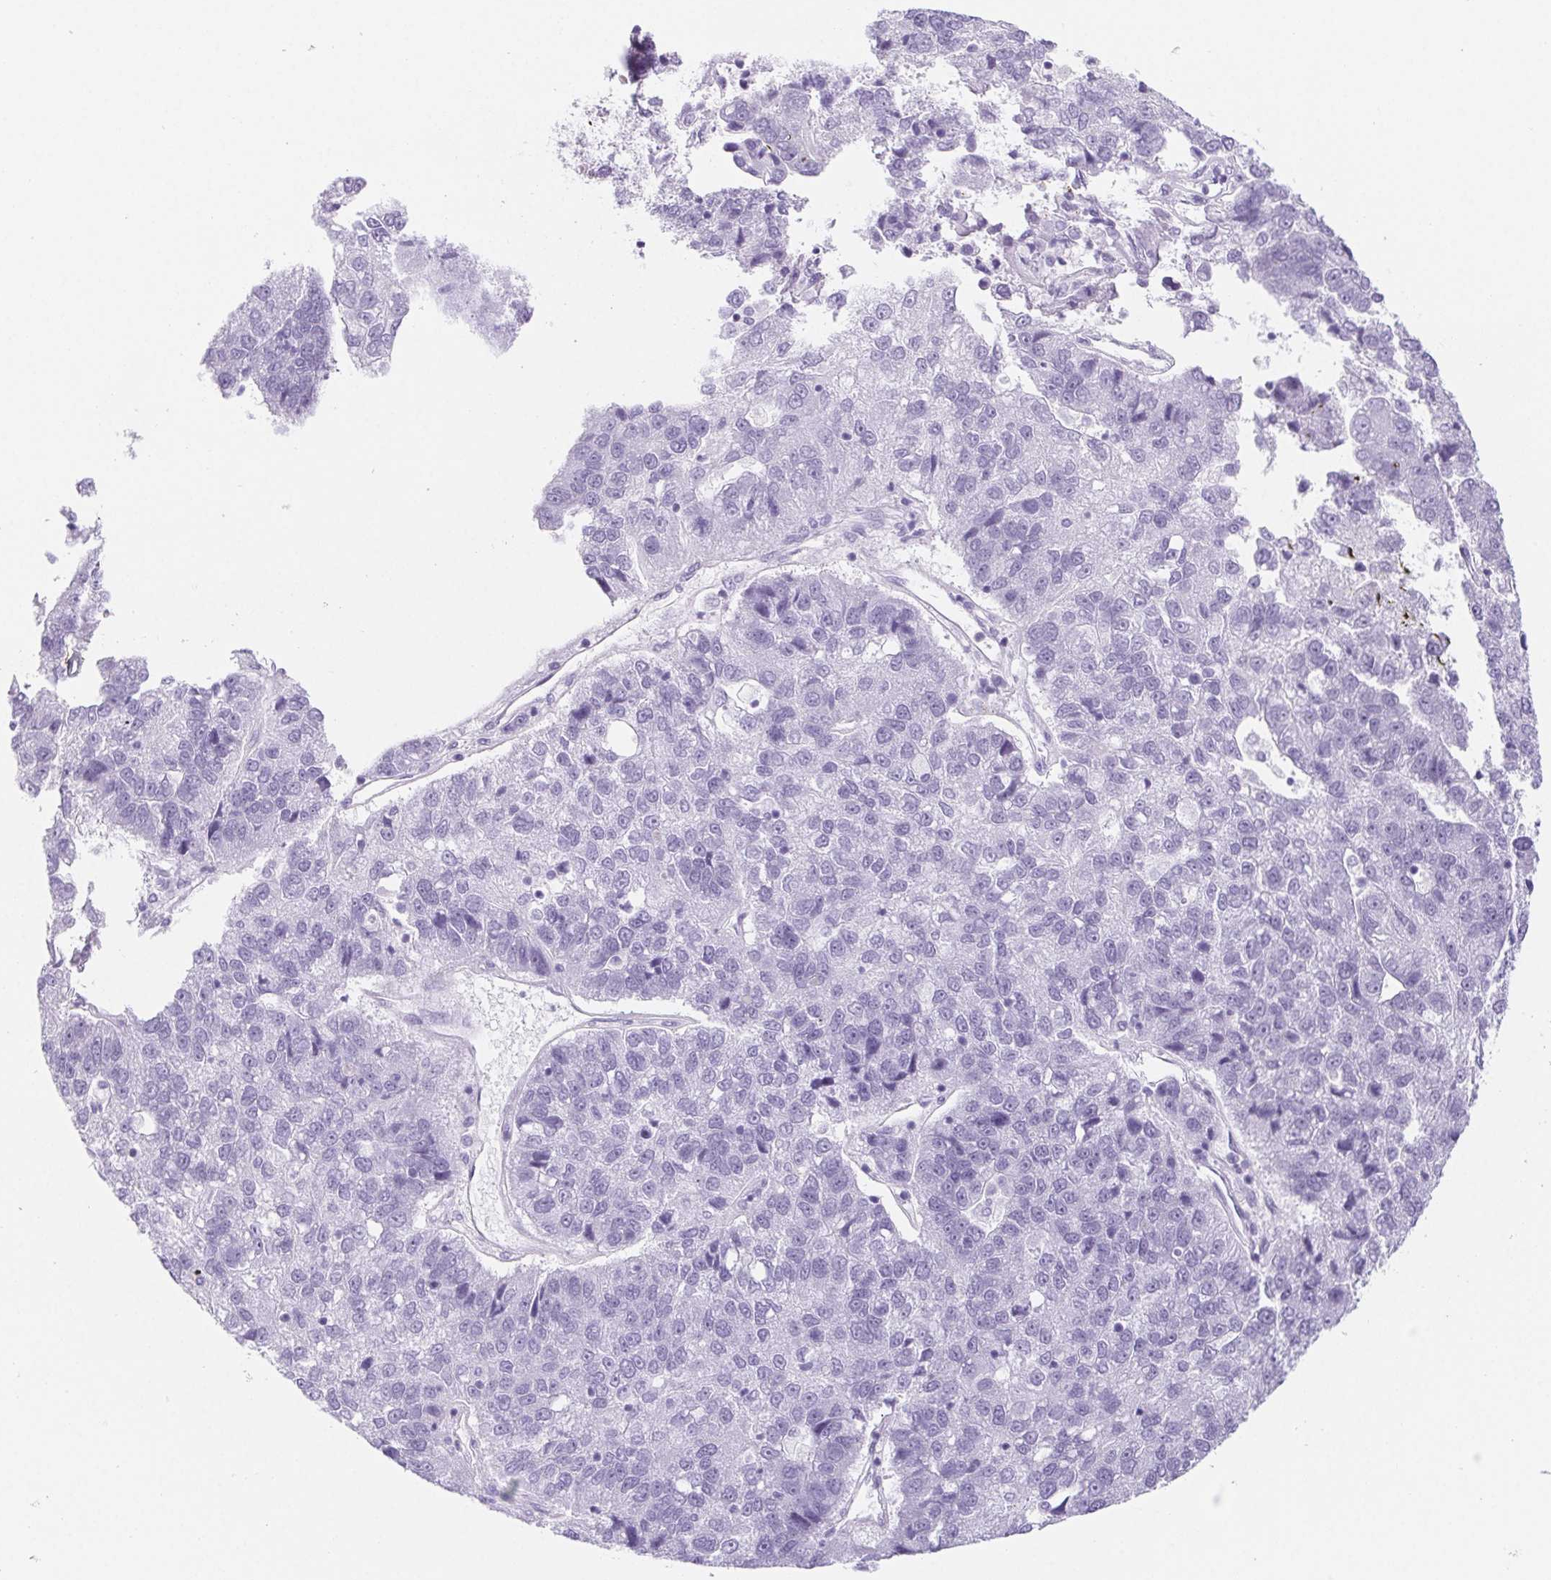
{"staining": {"intensity": "negative", "quantity": "none", "location": "none"}, "tissue": "pancreatic cancer", "cell_type": "Tumor cells", "image_type": "cancer", "snomed": [{"axis": "morphology", "description": "Adenocarcinoma, NOS"}, {"axis": "topography", "description": "Pancreas"}], "caption": "The image demonstrates no significant positivity in tumor cells of pancreatic cancer. (Brightfield microscopy of DAB (3,3'-diaminobenzidine) immunohistochemistry (IHC) at high magnification).", "gene": "CYP21A2", "patient": {"sex": "female", "age": 61}}